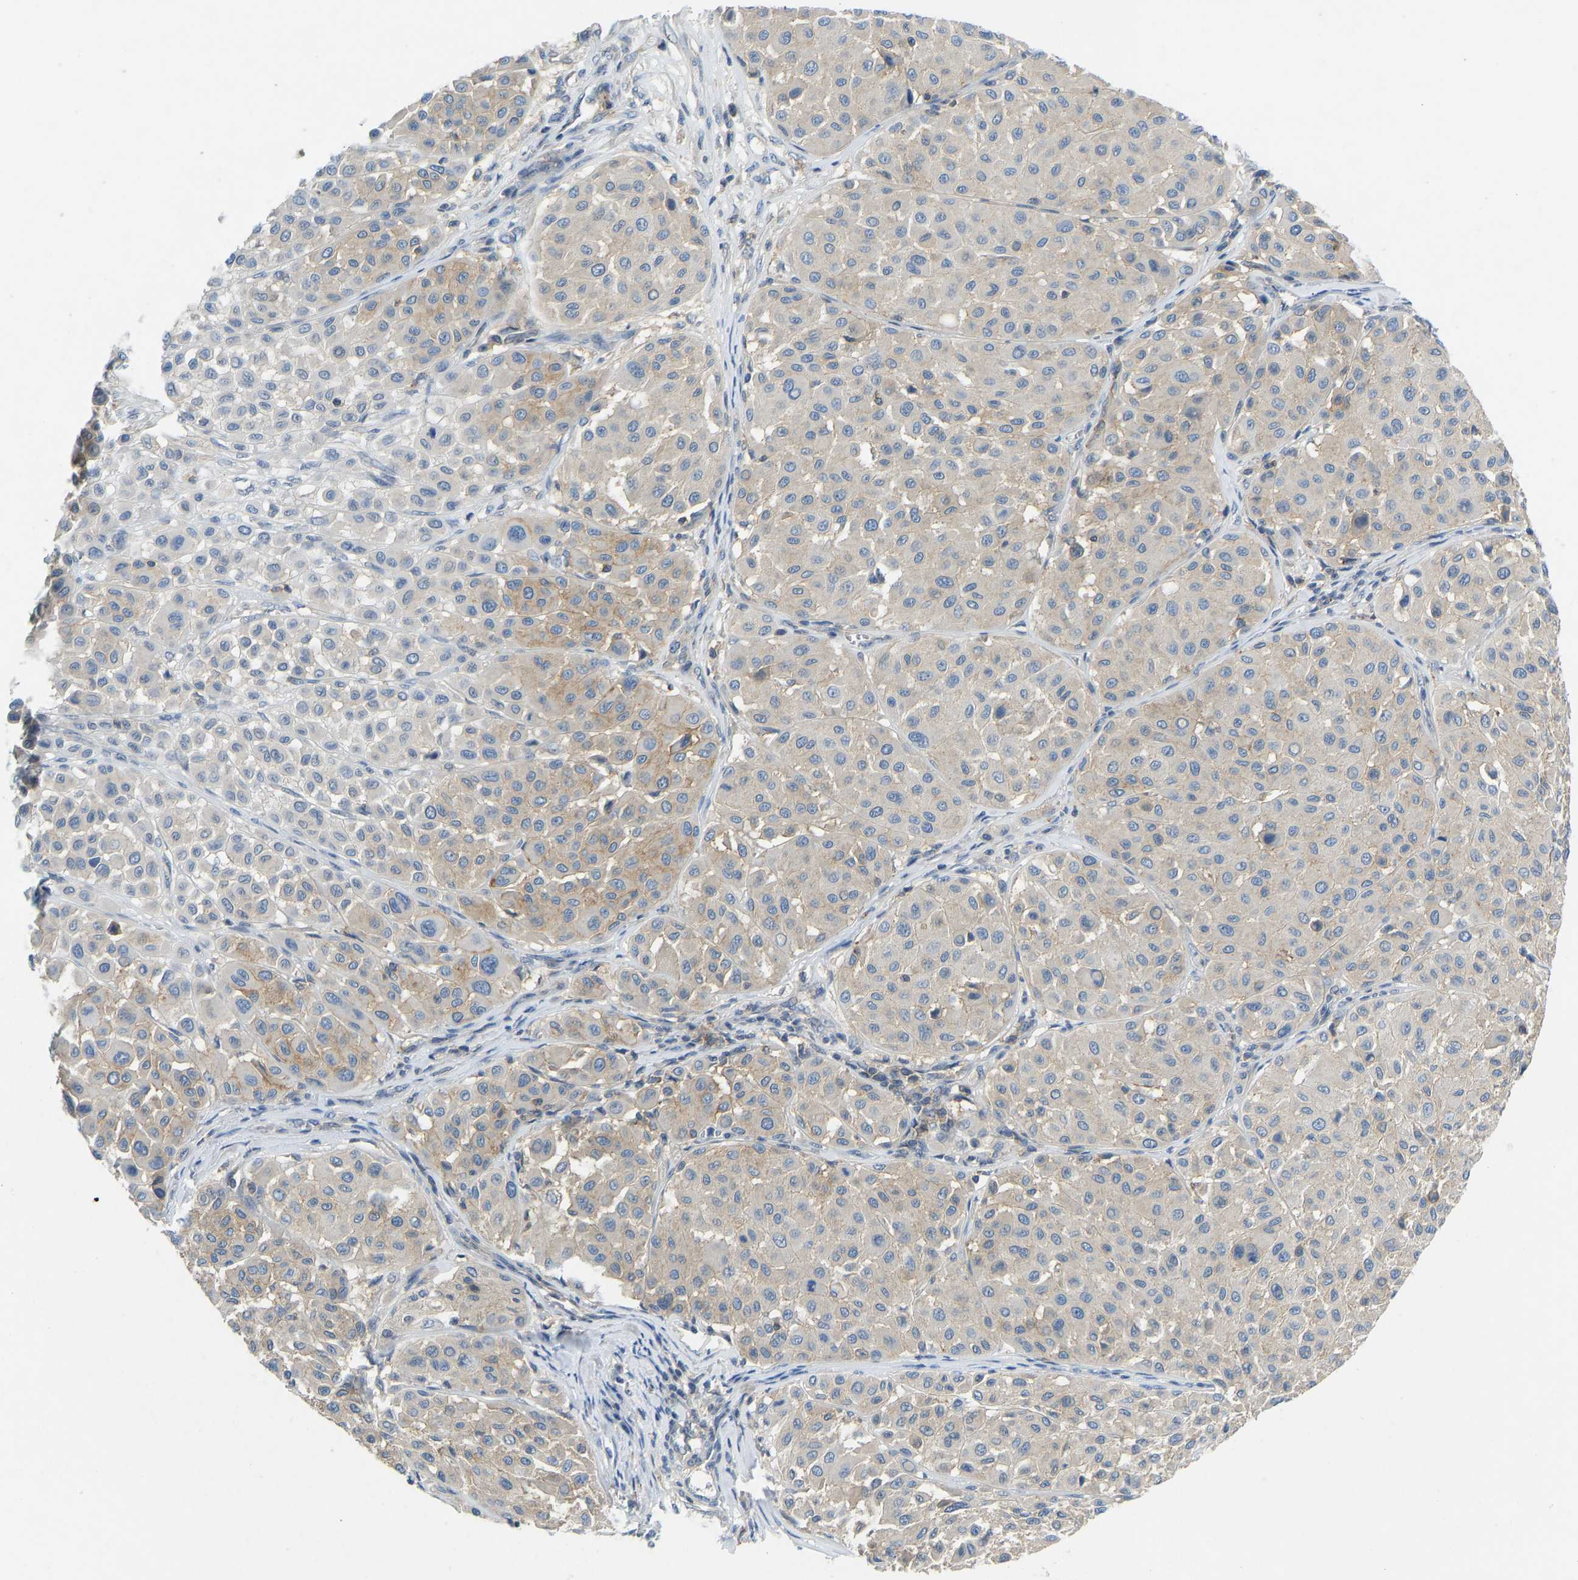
{"staining": {"intensity": "weak", "quantity": "<25%", "location": "cytoplasmic/membranous"}, "tissue": "melanoma", "cell_type": "Tumor cells", "image_type": "cancer", "snomed": [{"axis": "morphology", "description": "Malignant melanoma, Metastatic site"}, {"axis": "topography", "description": "Soft tissue"}], "caption": "Tumor cells are negative for brown protein staining in malignant melanoma (metastatic site). Brightfield microscopy of immunohistochemistry (IHC) stained with DAB (3,3'-diaminobenzidine) (brown) and hematoxylin (blue), captured at high magnification.", "gene": "NDRG3", "patient": {"sex": "male", "age": 41}}